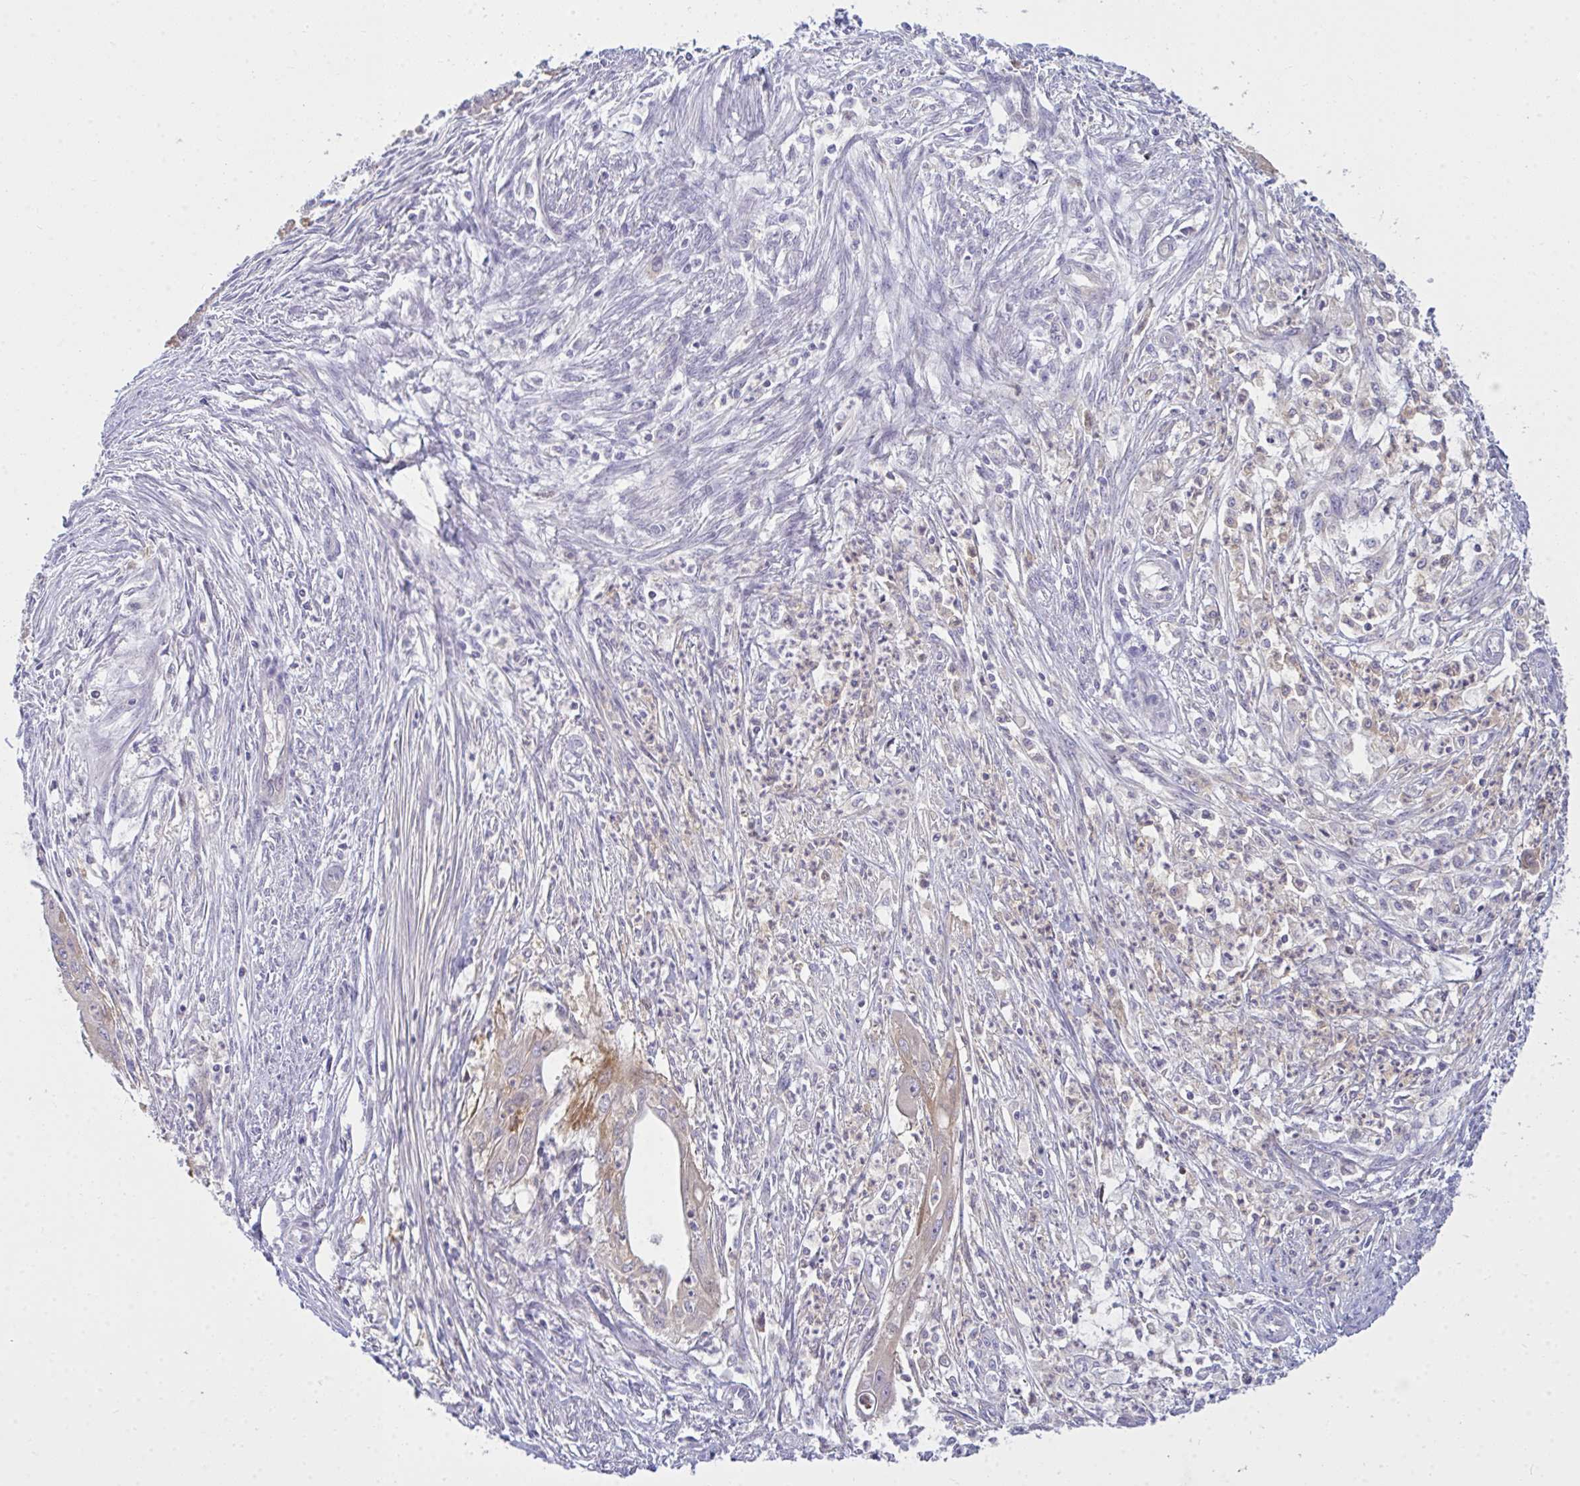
{"staining": {"intensity": "weak", "quantity": "<25%", "location": "cytoplasmic/membranous"}, "tissue": "endometrial cancer", "cell_type": "Tumor cells", "image_type": "cancer", "snomed": [{"axis": "morphology", "description": "Adenocarcinoma, NOS"}, {"axis": "topography", "description": "Endometrium"}], "caption": "Adenocarcinoma (endometrial) was stained to show a protein in brown. There is no significant staining in tumor cells. (Immunohistochemistry, brightfield microscopy, high magnification).", "gene": "SLC30A6", "patient": {"sex": "female", "age": 73}}